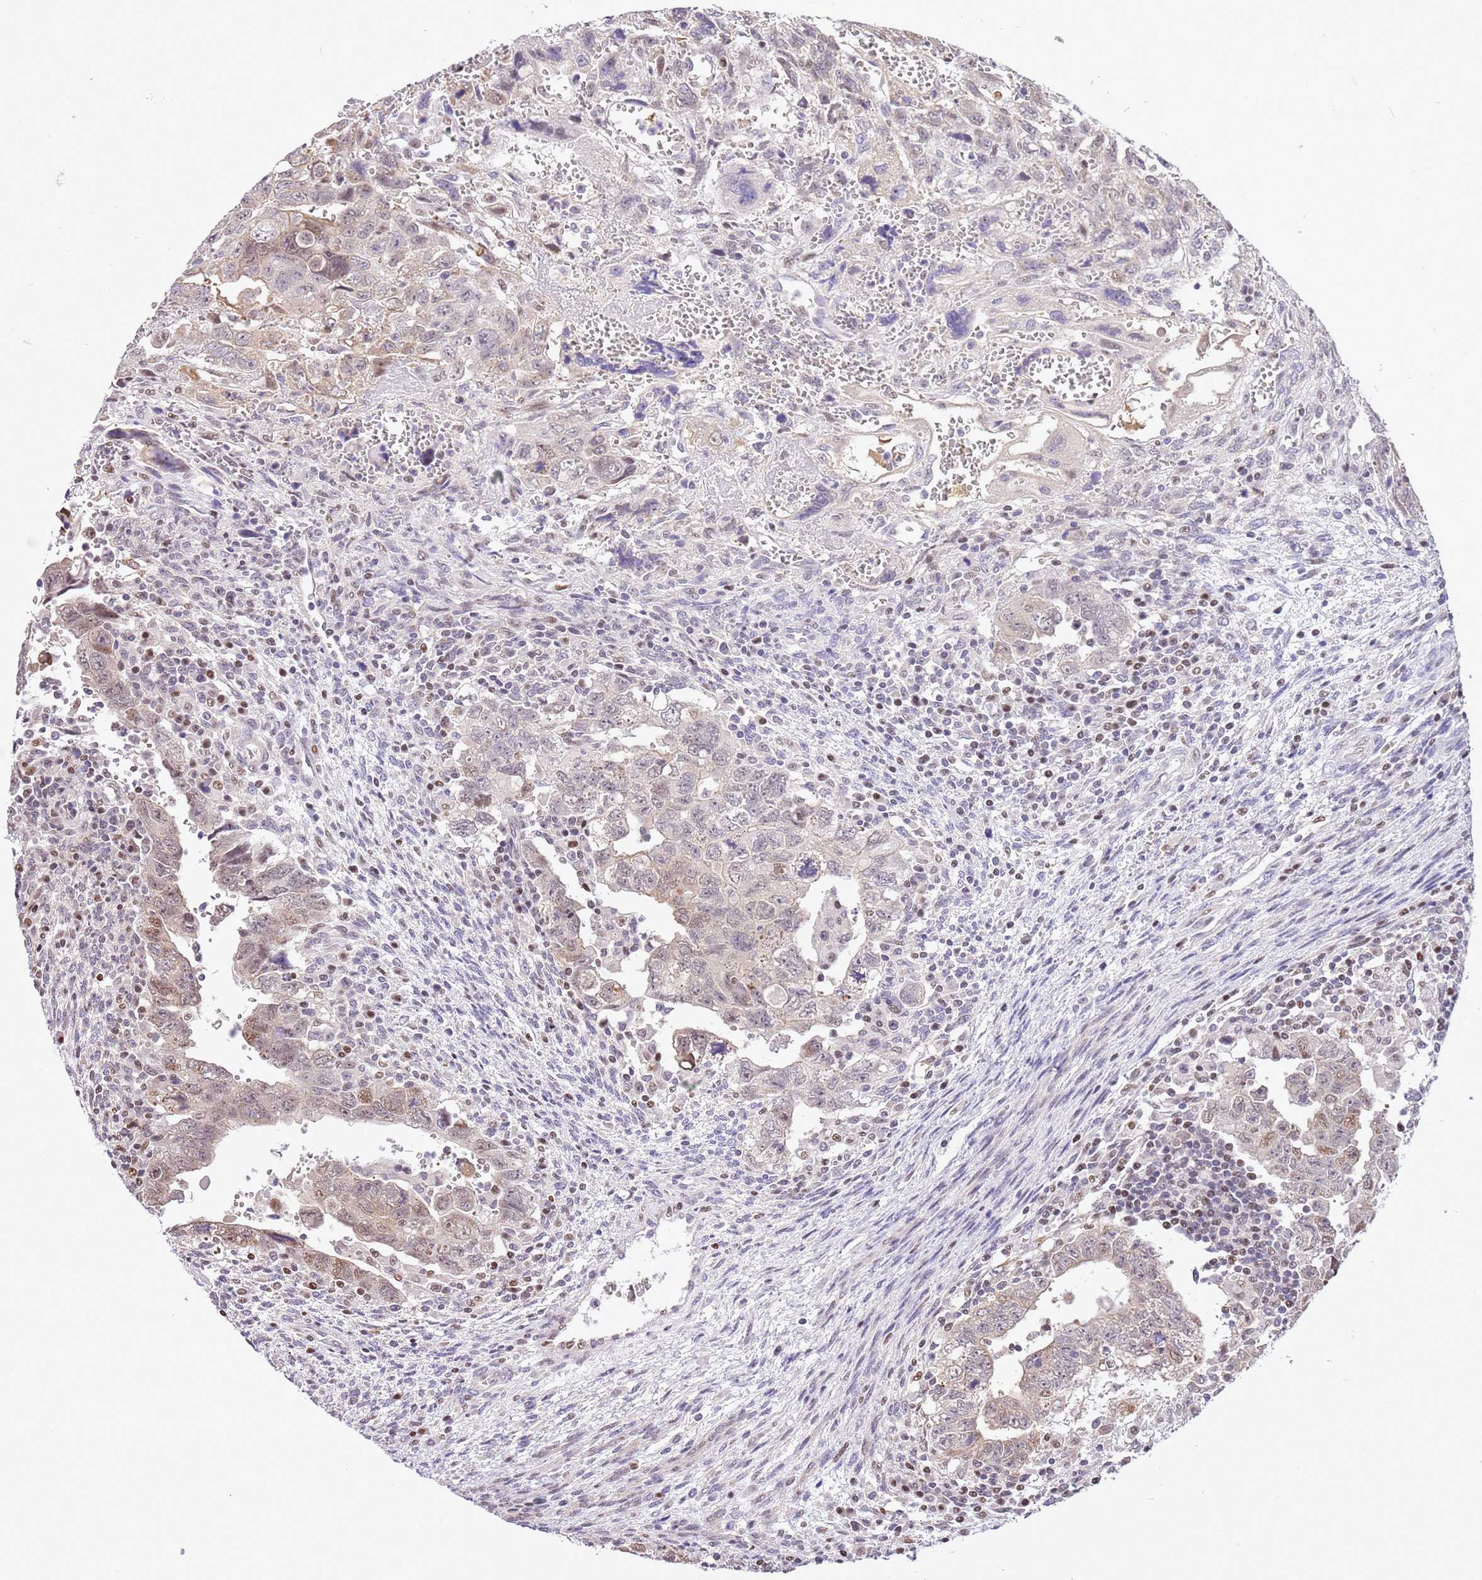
{"staining": {"intensity": "weak", "quantity": "25%-75%", "location": "nuclear"}, "tissue": "testis cancer", "cell_type": "Tumor cells", "image_type": "cancer", "snomed": [{"axis": "morphology", "description": "Carcinoma, Embryonal, NOS"}, {"axis": "topography", "description": "Testis"}], "caption": "IHC of human testis cancer (embryonal carcinoma) reveals low levels of weak nuclear positivity in about 25%-75% of tumor cells. (Stains: DAB (3,3'-diaminobenzidine) in brown, nuclei in blue, Microscopy: brightfield microscopy at high magnification).", "gene": "RFK", "patient": {"sex": "male", "age": 28}}